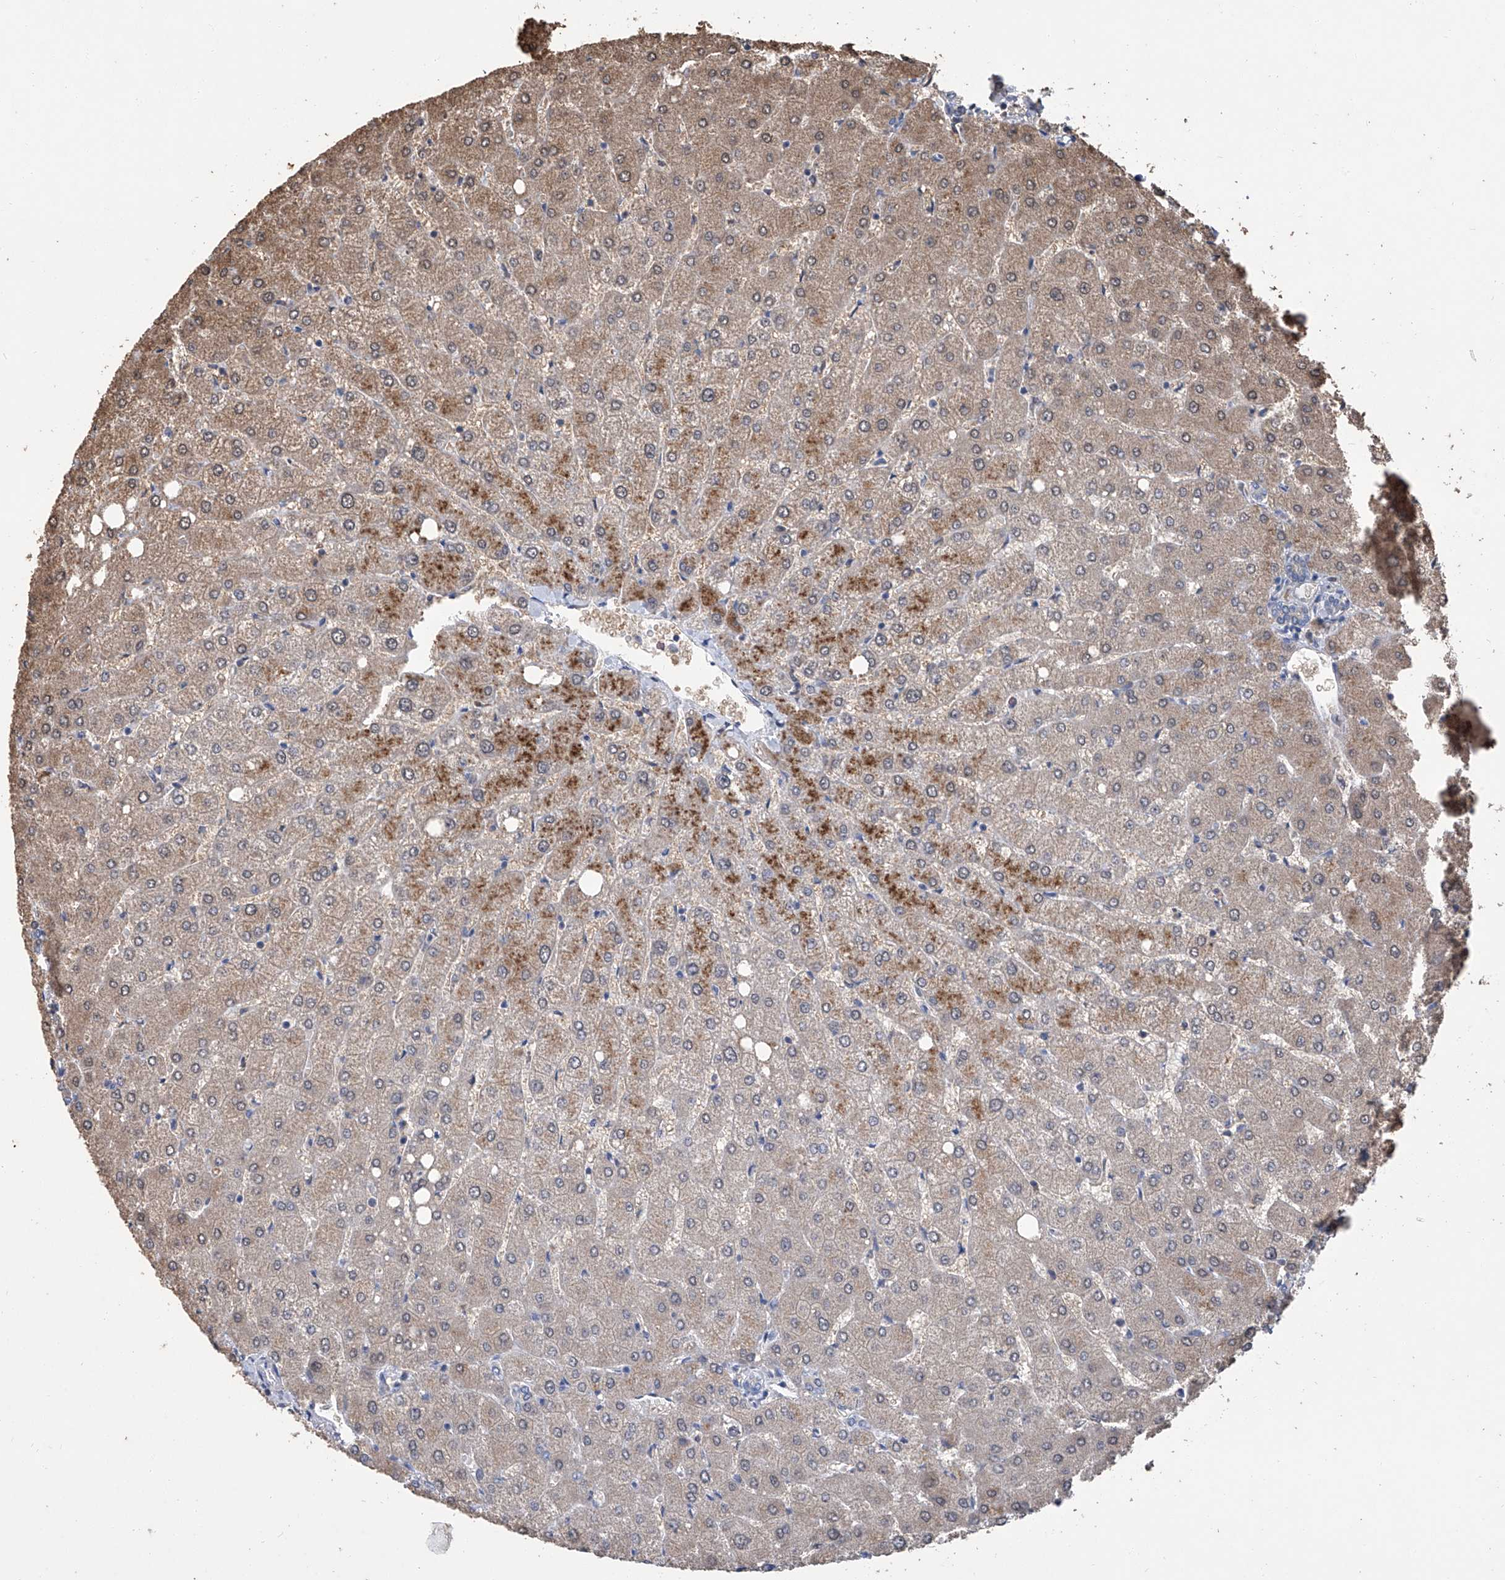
{"staining": {"intensity": "negative", "quantity": "none", "location": "none"}, "tissue": "liver", "cell_type": "Cholangiocytes", "image_type": "normal", "snomed": [{"axis": "morphology", "description": "Normal tissue, NOS"}, {"axis": "topography", "description": "Liver"}], "caption": "Image shows no significant protein expression in cholangiocytes of benign liver. (DAB IHC visualized using brightfield microscopy, high magnification).", "gene": "GPT", "patient": {"sex": "female", "age": 54}}